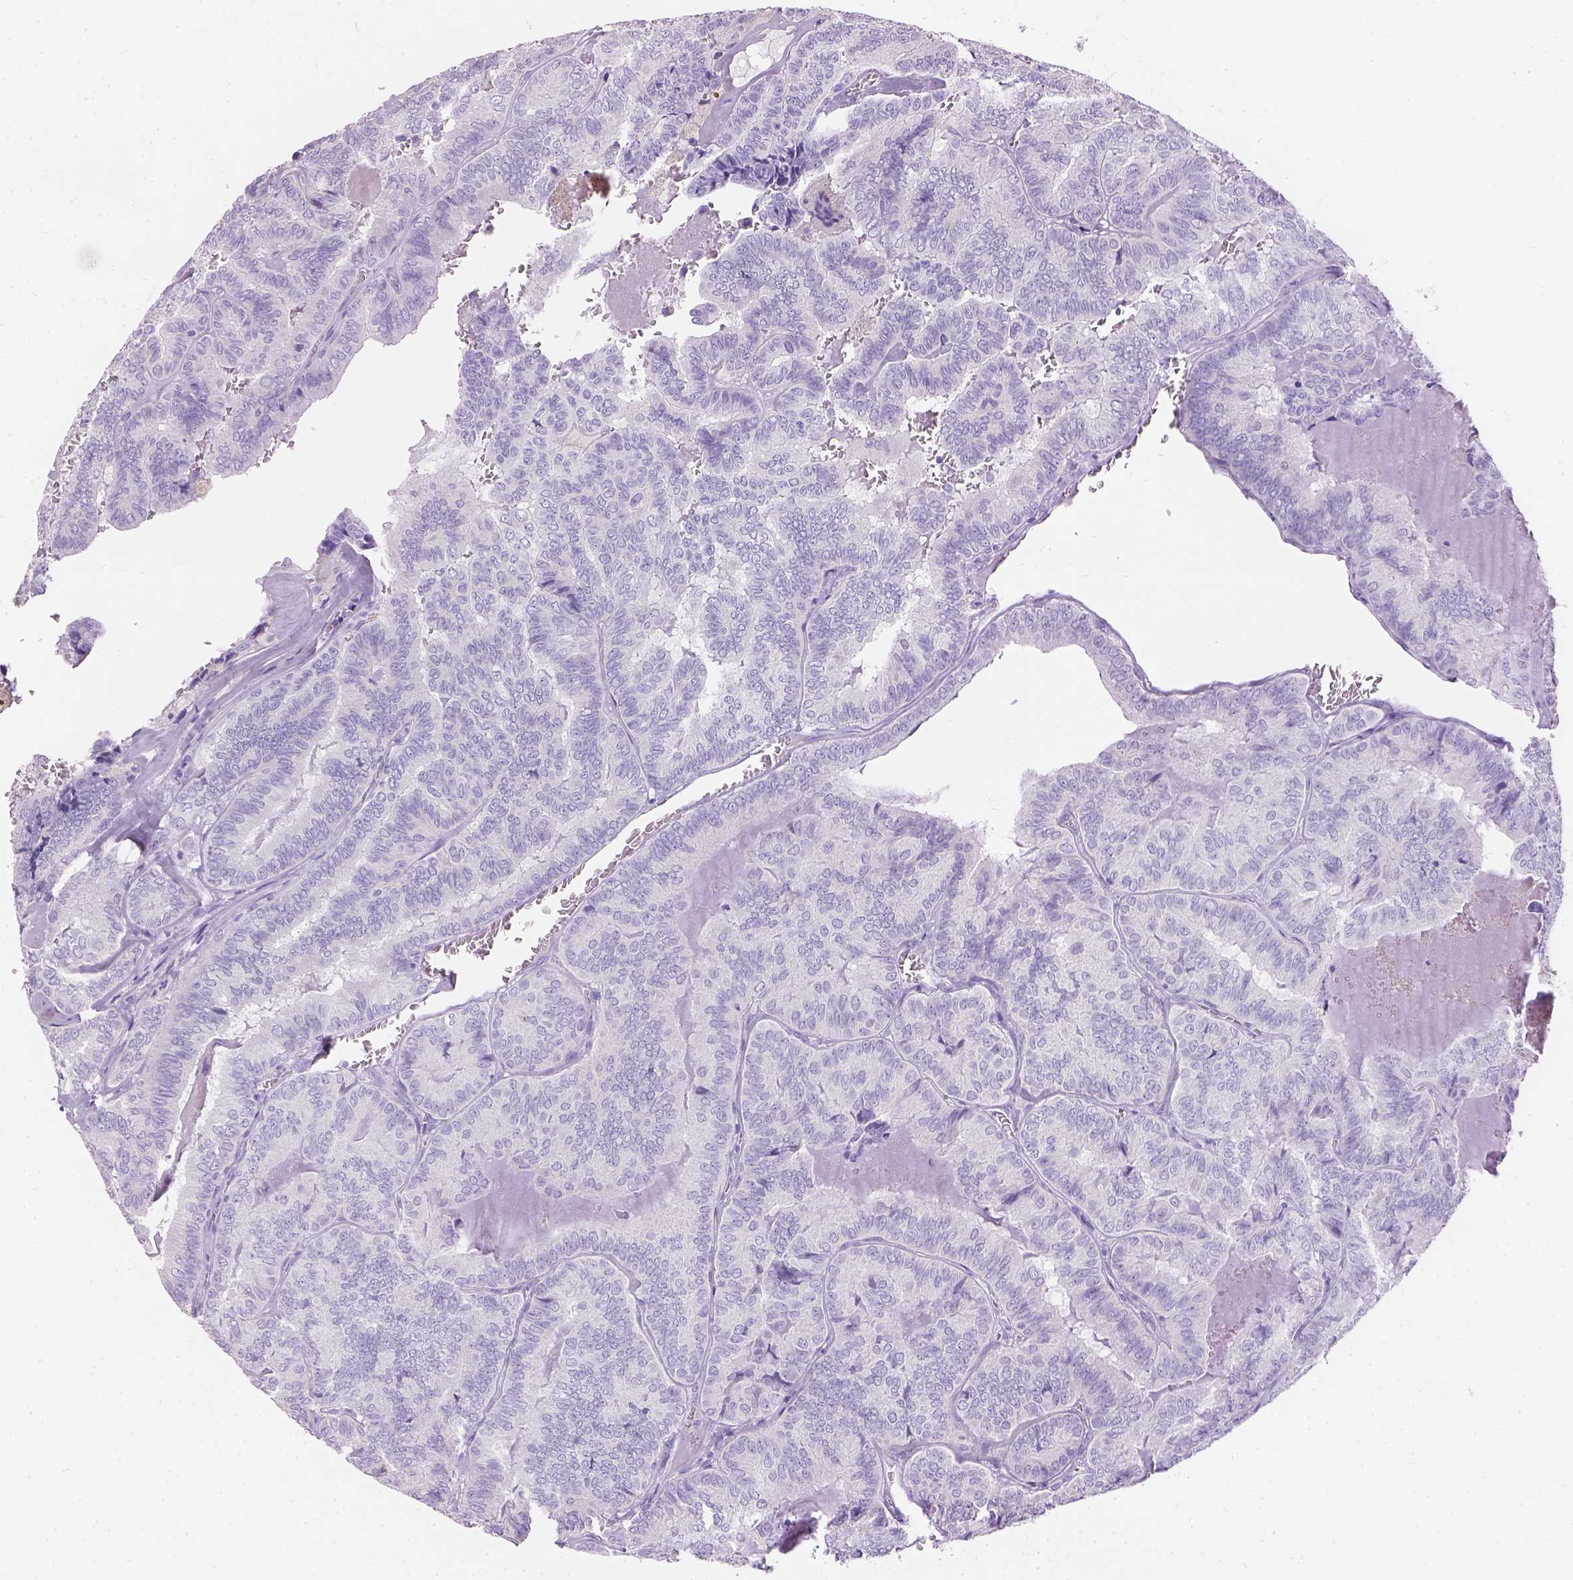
{"staining": {"intensity": "negative", "quantity": "none", "location": "none"}, "tissue": "thyroid cancer", "cell_type": "Tumor cells", "image_type": "cancer", "snomed": [{"axis": "morphology", "description": "Papillary adenocarcinoma, NOS"}, {"axis": "topography", "description": "Thyroid gland"}], "caption": "Immunohistochemical staining of papillary adenocarcinoma (thyroid) exhibits no significant staining in tumor cells.", "gene": "TMEM38A", "patient": {"sex": "female", "age": 75}}